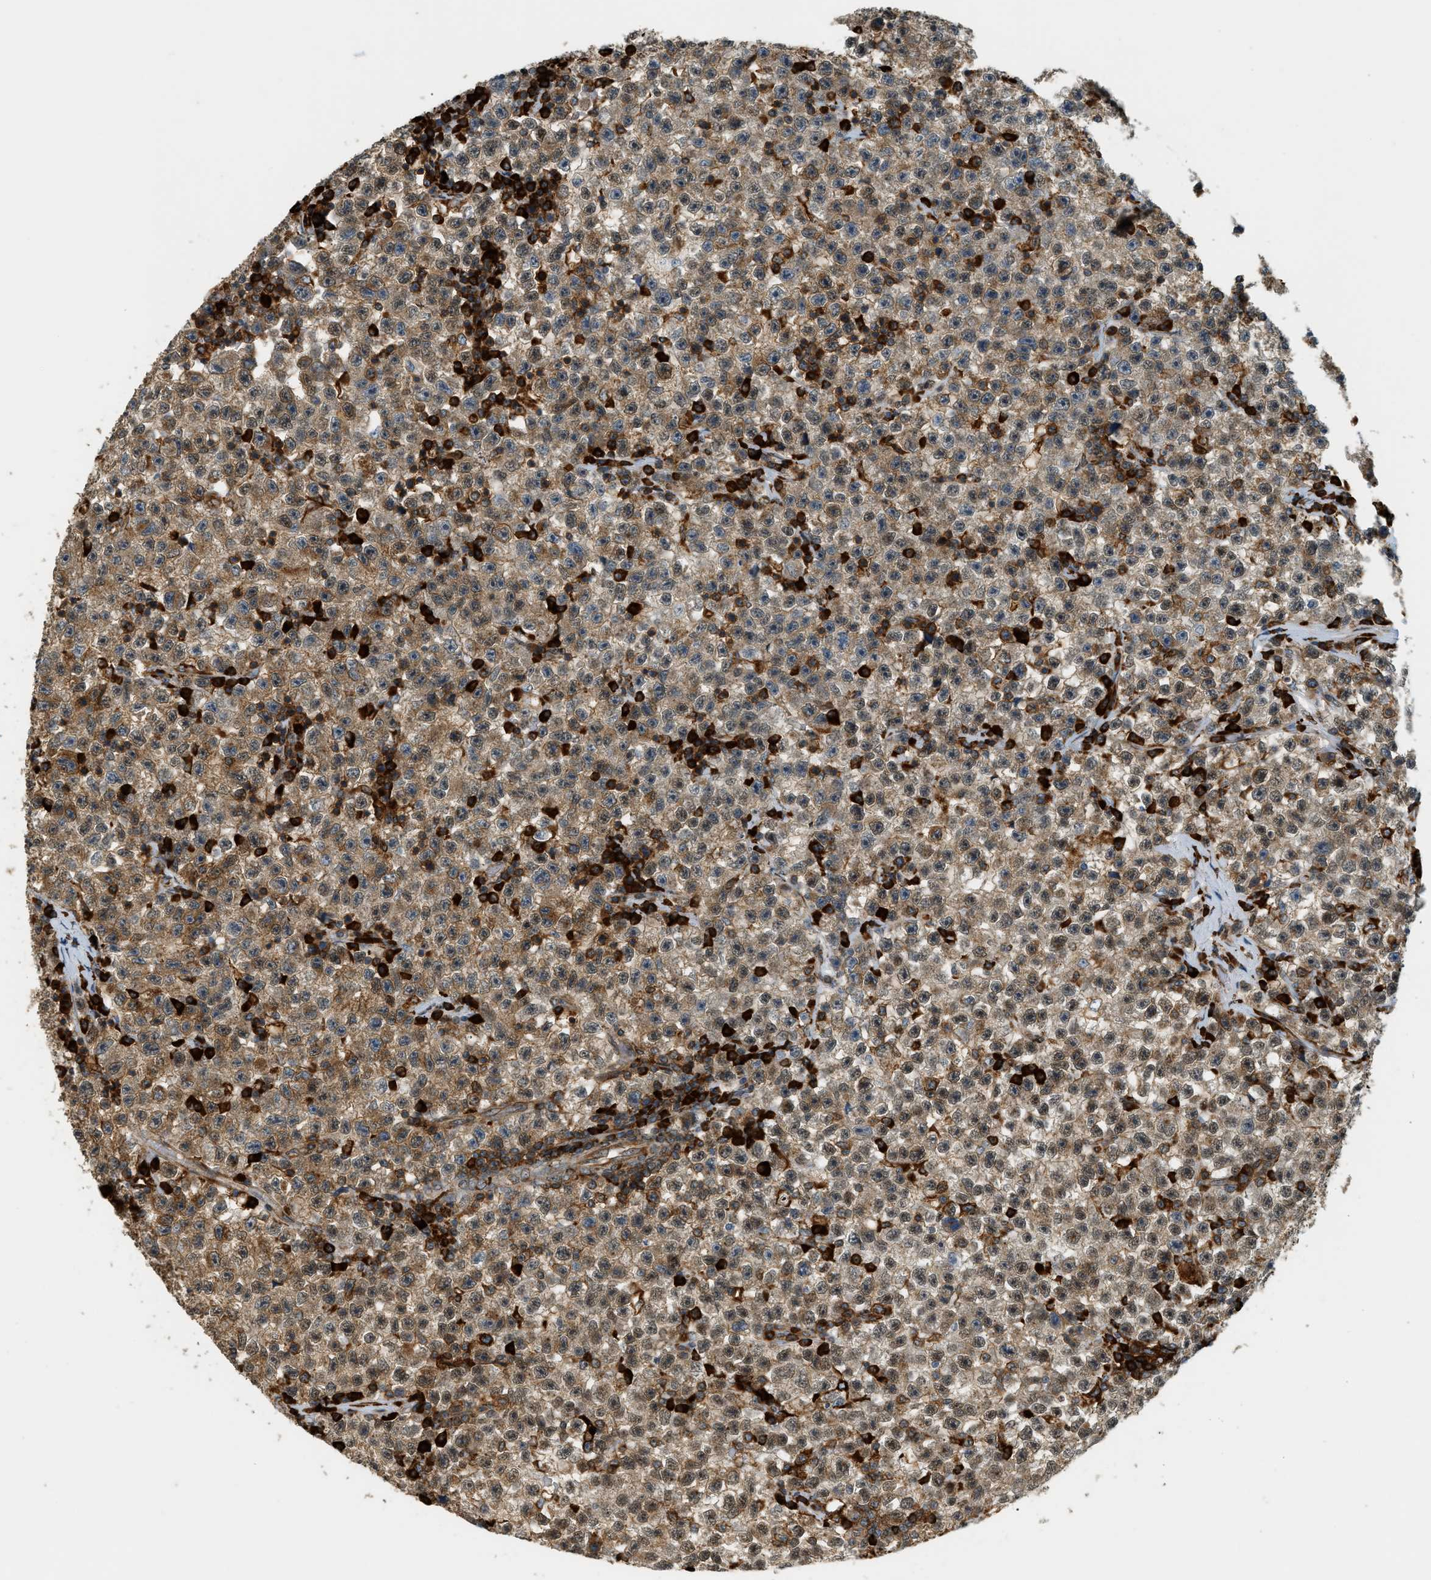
{"staining": {"intensity": "moderate", "quantity": ">75%", "location": "cytoplasmic/membranous,nuclear"}, "tissue": "testis cancer", "cell_type": "Tumor cells", "image_type": "cancer", "snomed": [{"axis": "morphology", "description": "Seminoma, NOS"}, {"axis": "topography", "description": "Testis"}], "caption": "Immunohistochemical staining of human seminoma (testis) displays moderate cytoplasmic/membranous and nuclear protein expression in about >75% of tumor cells.", "gene": "SEMA4D", "patient": {"sex": "male", "age": 22}}